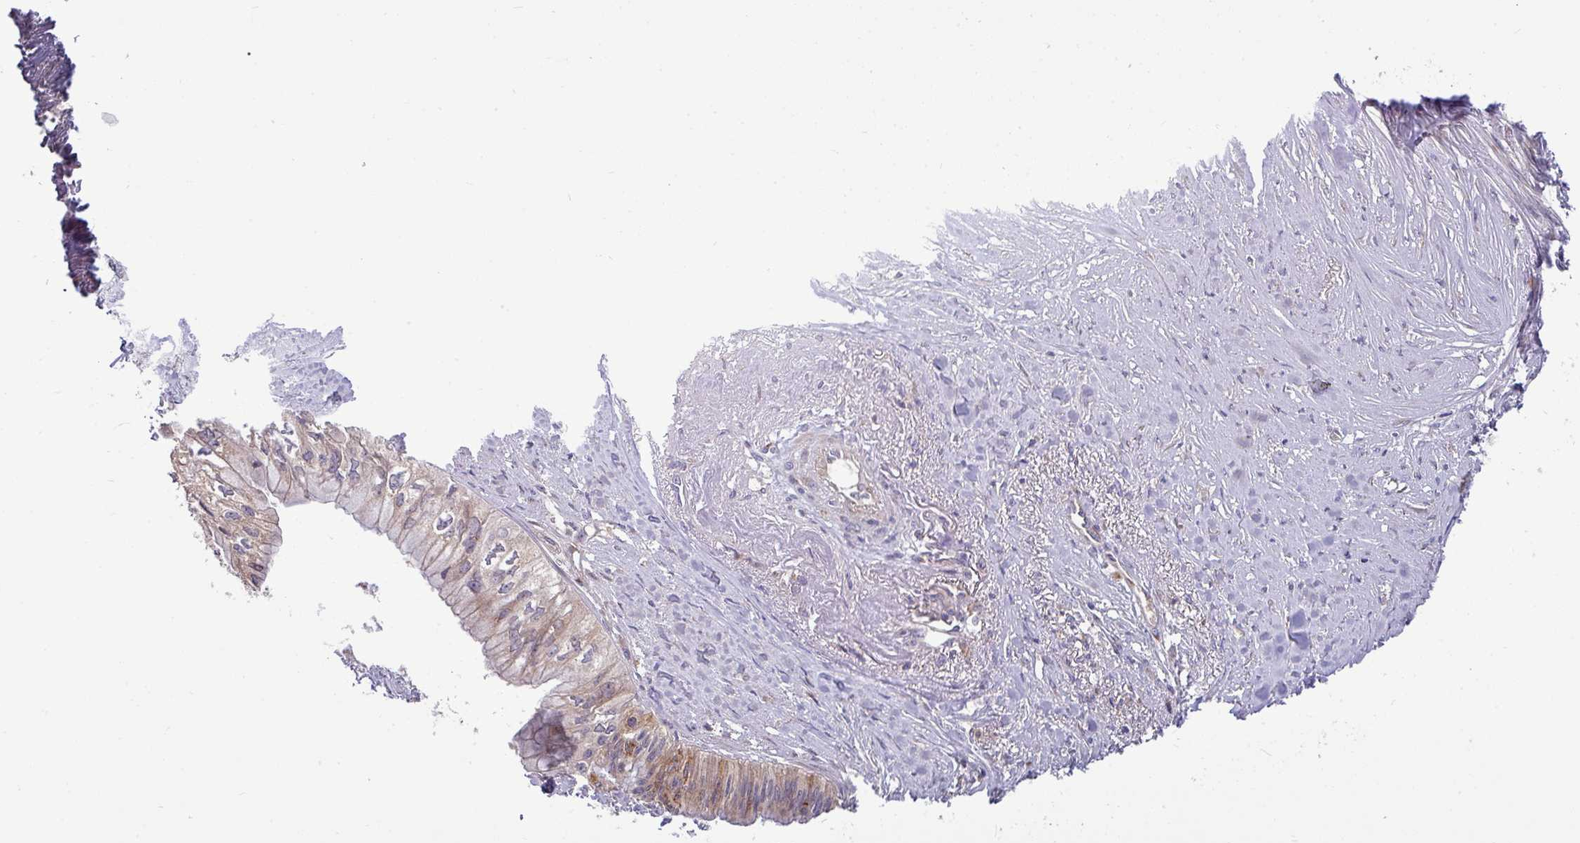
{"staining": {"intensity": "moderate", "quantity": ">75%", "location": "cytoplasmic/membranous"}, "tissue": "pancreatic cancer", "cell_type": "Tumor cells", "image_type": "cancer", "snomed": [{"axis": "morphology", "description": "Adenocarcinoma, NOS"}, {"axis": "topography", "description": "Pancreas"}], "caption": "Pancreatic adenocarcinoma stained with a brown dye exhibits moderate cytoplasmic/membranous positive positivity in about >75% of tumor cells.", "gene": "LSM12", "patient": {"sex": "male", "age": 71}}